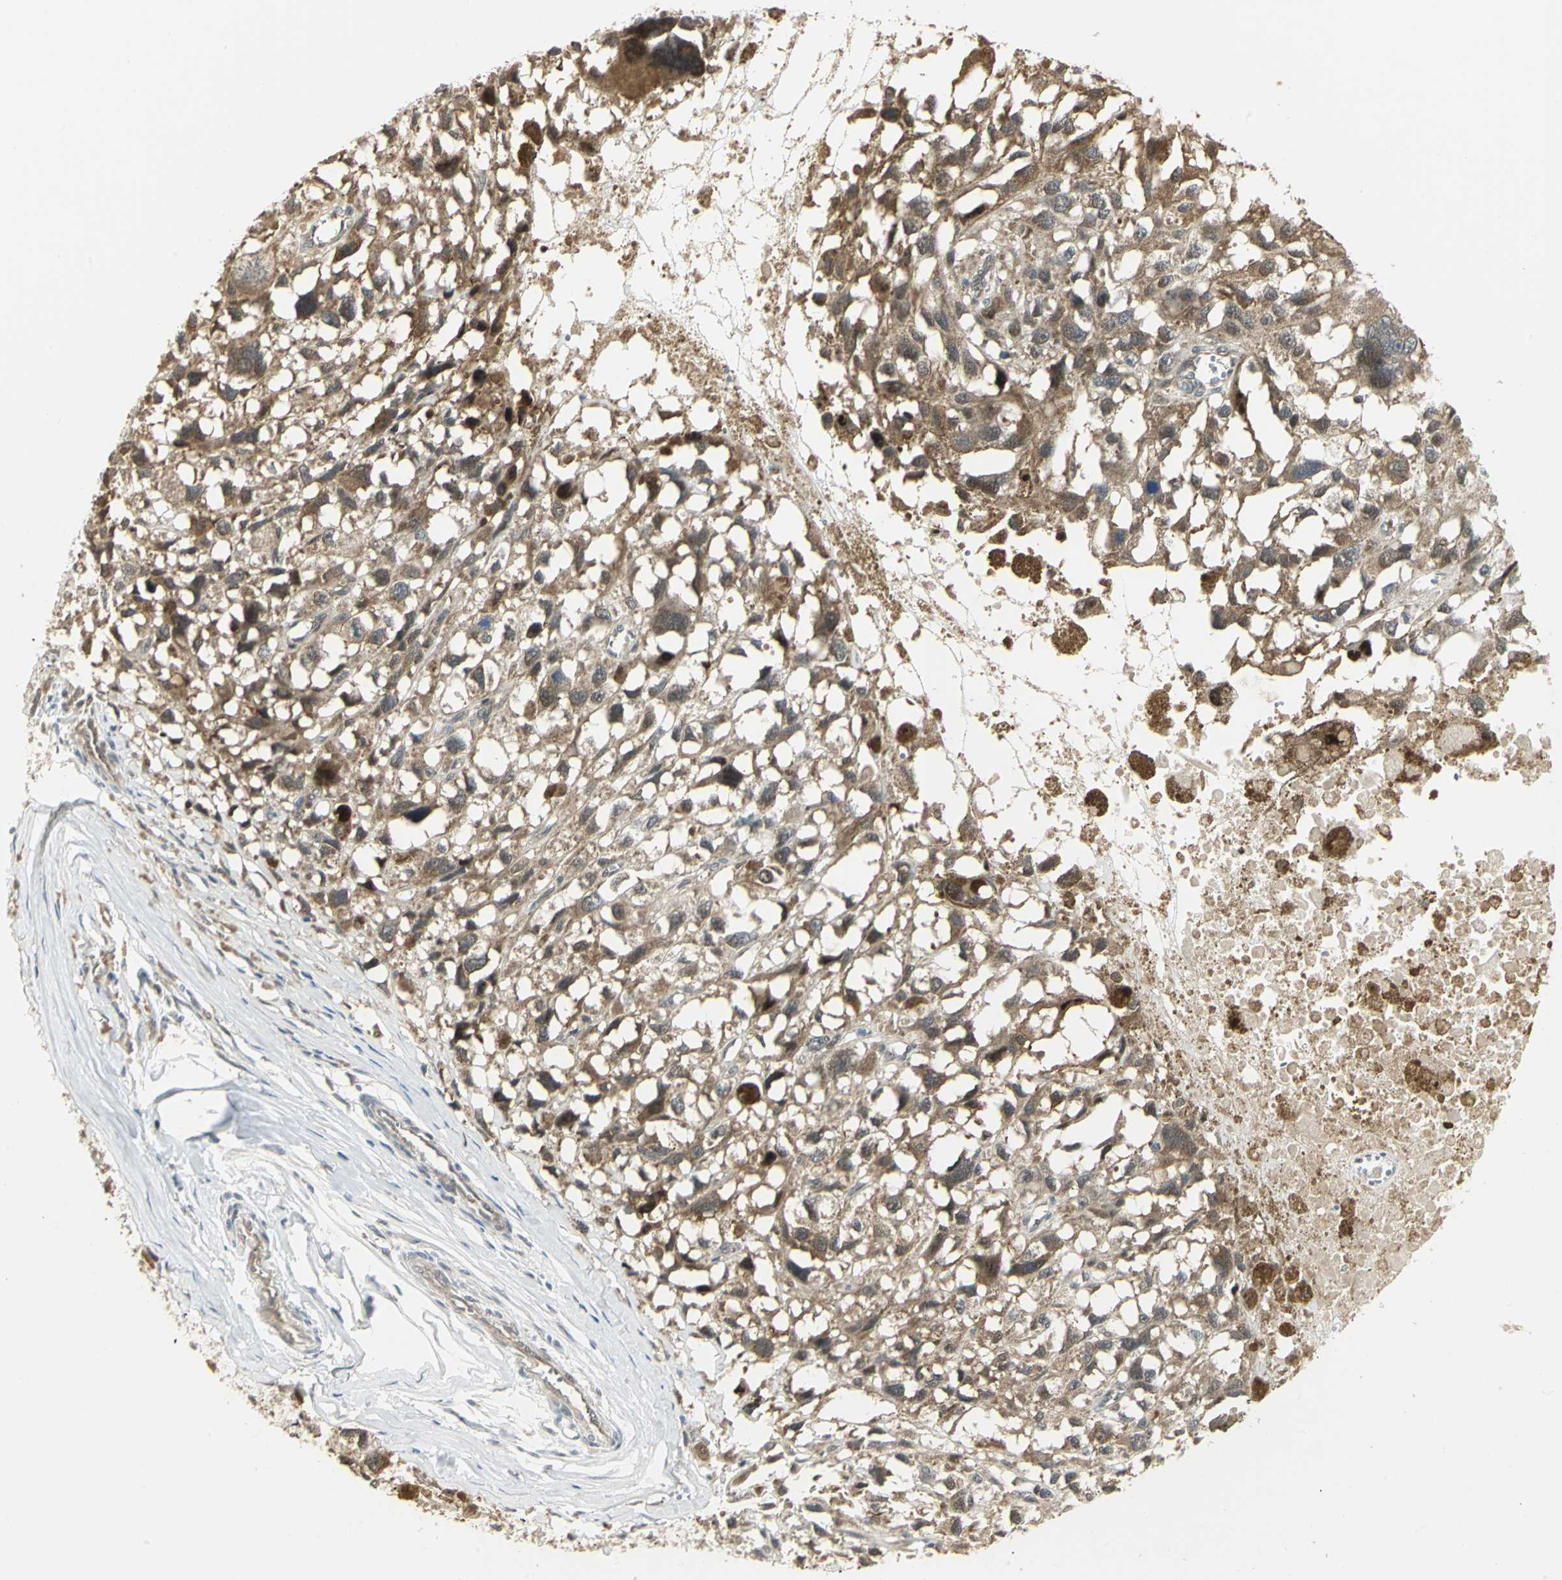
{"staining": {"intensity": "moderate", "quantity": ">75%", "location": "cytoplasmic/membranous"}, "tissue": "melanoma", "cell_type": "Tumor cells", "image_type": "cancer", "snomed": [{"axis": "morphology", "description": "Malignant melanoma, Metastatic site"}, {"axis": "topography", "description": "Lymph node"}], "caption": "Immunohistochemistry (IHC) of melanoma demonstrates medium levels of moderate cytoplasmic/membranous positivity in approximately >75% of tumor cells. (DAB (3,3'-diaminobenzidine) IHC, brown staining for protein, blue staining for nuclei).", "gene": "PSMC4", "patient": {"sex": "male", "age": 59}}